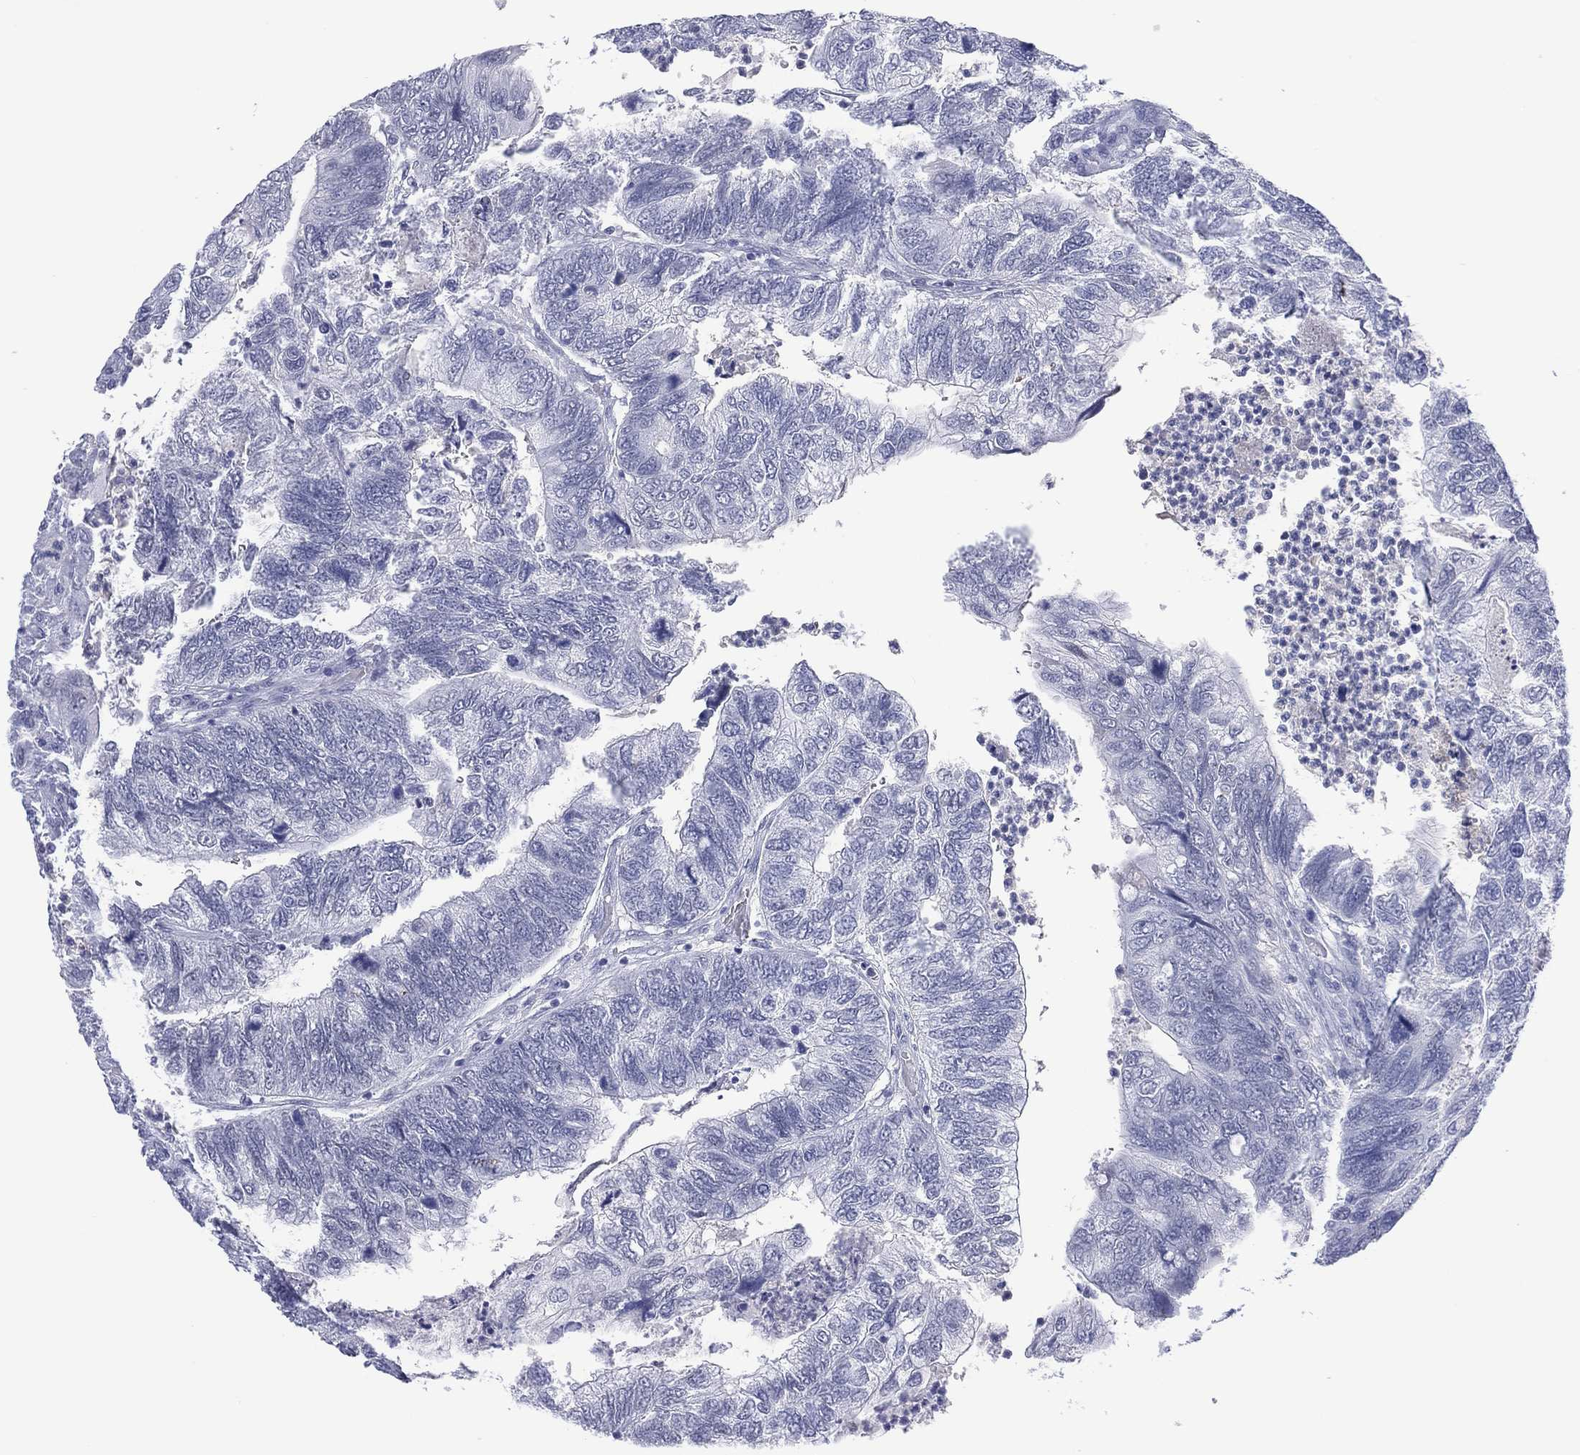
{"staining": {"intensity": "negative", "quantity": "none", "location": "none"}, "tissue": "colorectal cancer", "cell_type": "Tumor cells", "image_type": "cancer", "snomed": [{"axis": "morphology", "description": "Adenocarcinoma, NOS"}, {"axis": "topography", "description": "Colon"}], "caption": "Protein analysis of colorectal cancer (adenocarcinoma) displays no significant positivity in tumor cells. (DAB immunohistochemistry (IHC), high magnification).", "gene": "UTF1", "patient": {"sex": "female", "age": 67}}